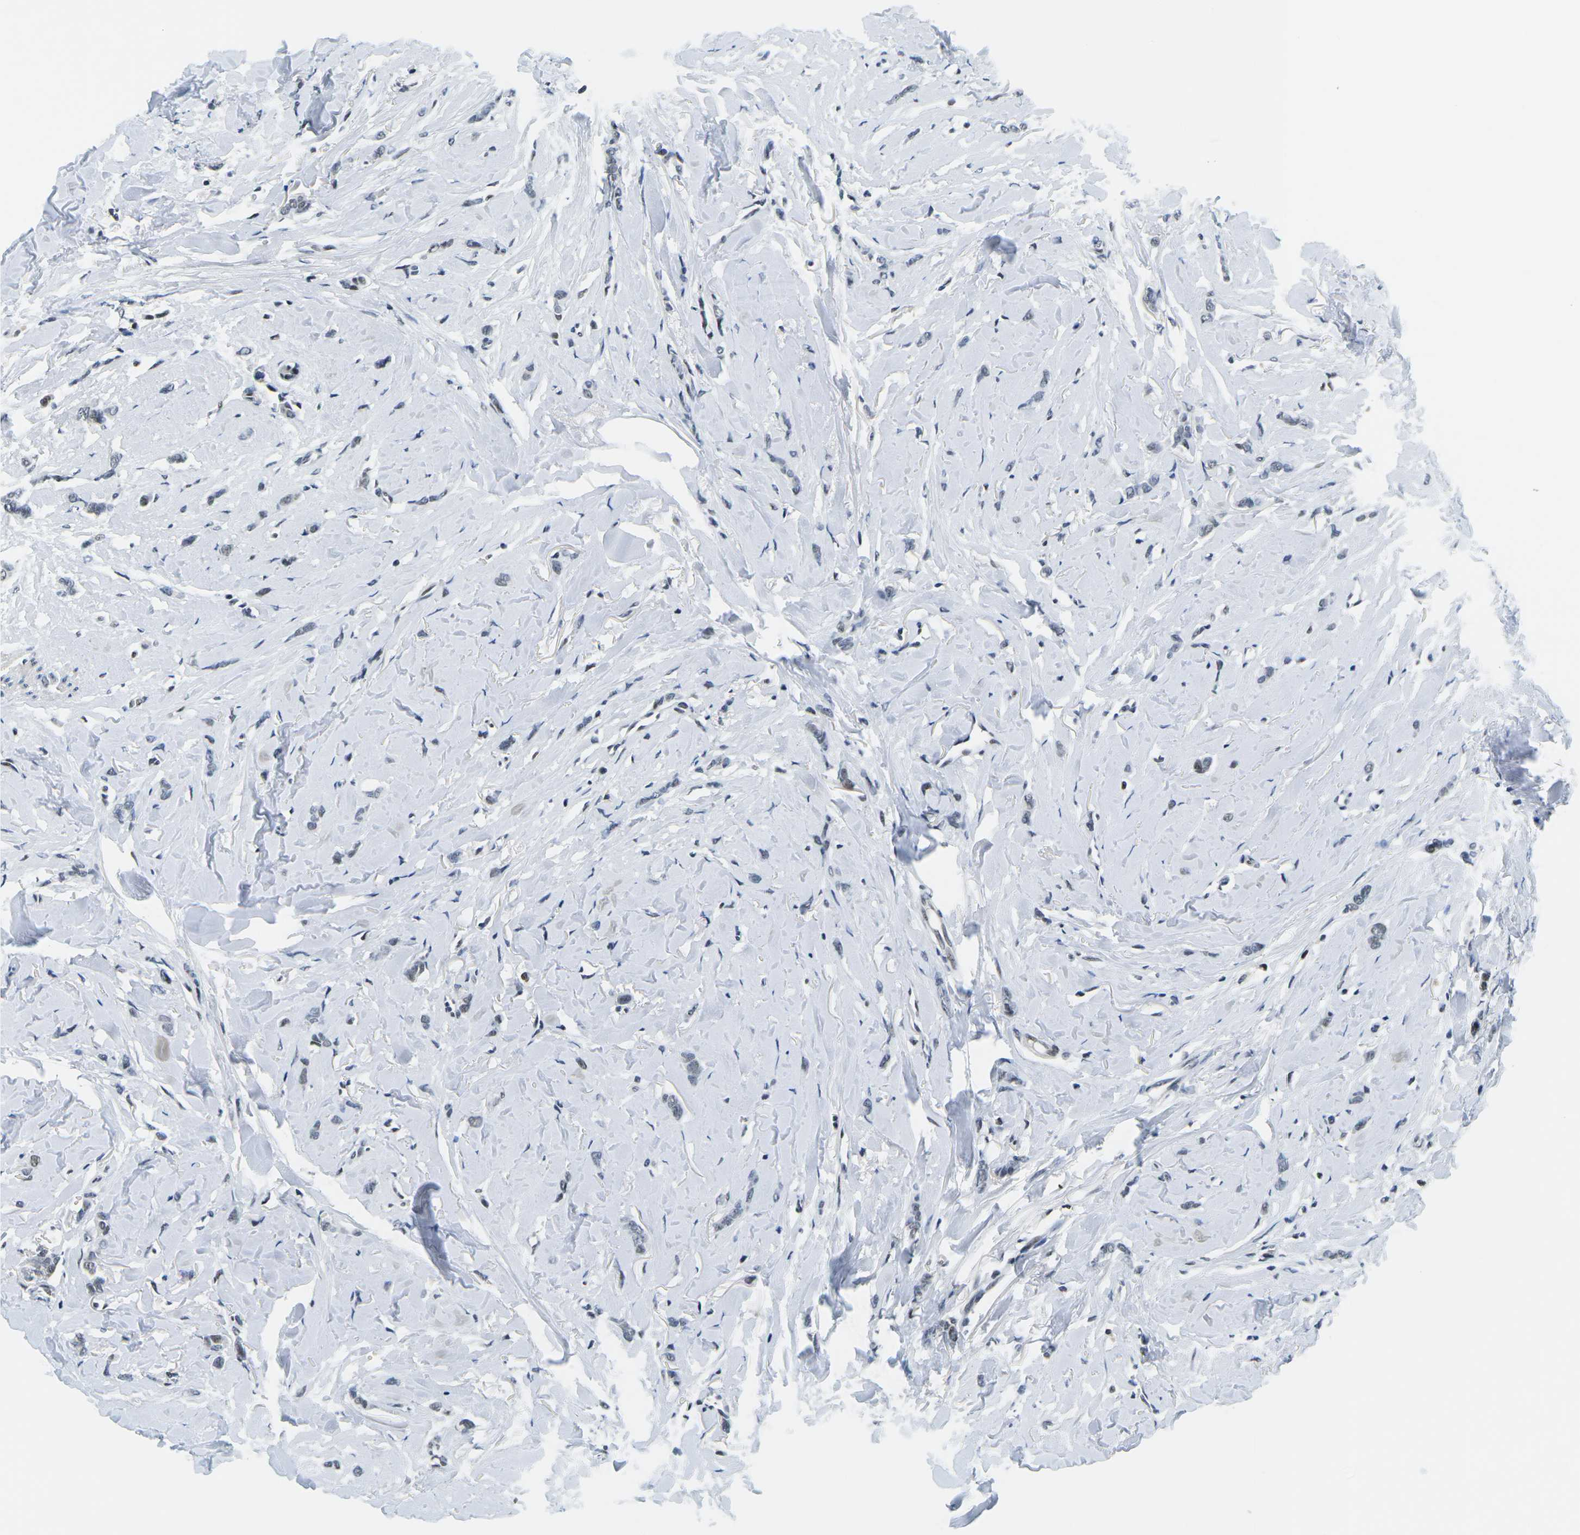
{"staining": {"intensity": "weak", "quantity": "<25%", "location": "nuclear"}, "tissue": "breast cancer", "cell_type": "Tumor cells", "image_type": "cancer", "snomed": [{"axis": "morphology", "description": "Lobular carcinoma"}, {"axis": "topography", "description": "Skin"}, {"axis": "topography", "description": "Breast"}], "caption": "Immunohistochemistry (IHC) histopathology image of breast cancer stained for a protein (brown), which demonstrates no staining in tumor cells.", "gene": "PRPF8", "patient": {"sex": "female", "age": 46}}